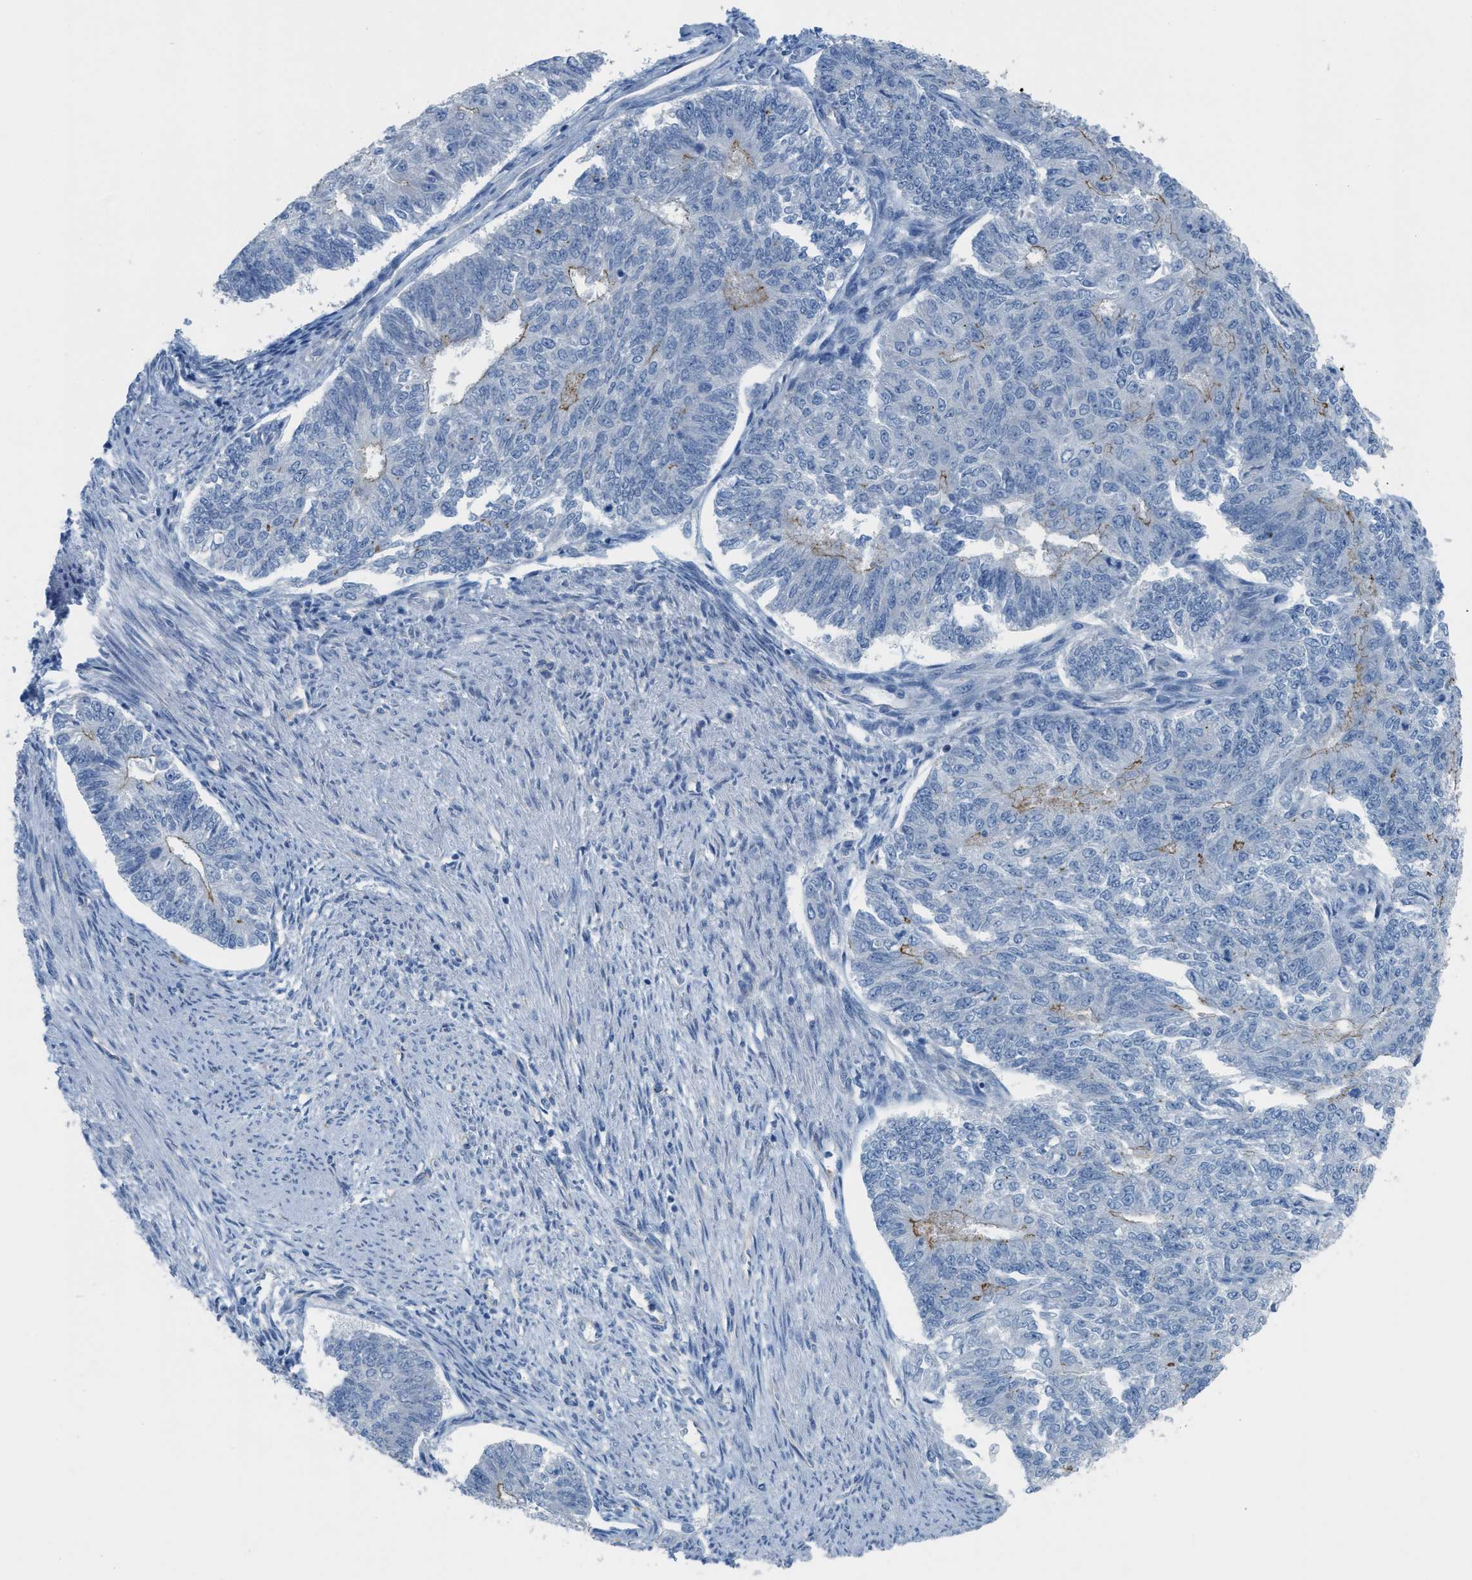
{"staining": {"intensity": "weak", "quantity": "<25%", "location": "cytoplasmic/membranous"}, "tissue": "endometrial cancer", "cell_type": "Tumor cells", "image_type": "cancer", "snomed": [{"axis": "morphology", "description": "Adenocarcinoma, NOS"}, {"axis": "topography", "description": "Endometrium"}], "caption": "This is an immunohistochemistry (IHC) photomicrograph of human endometrial cancer. There is no expression in tumor cells.", "gene": "CRB3", "patient": {"sex": "female", "age": 32}}